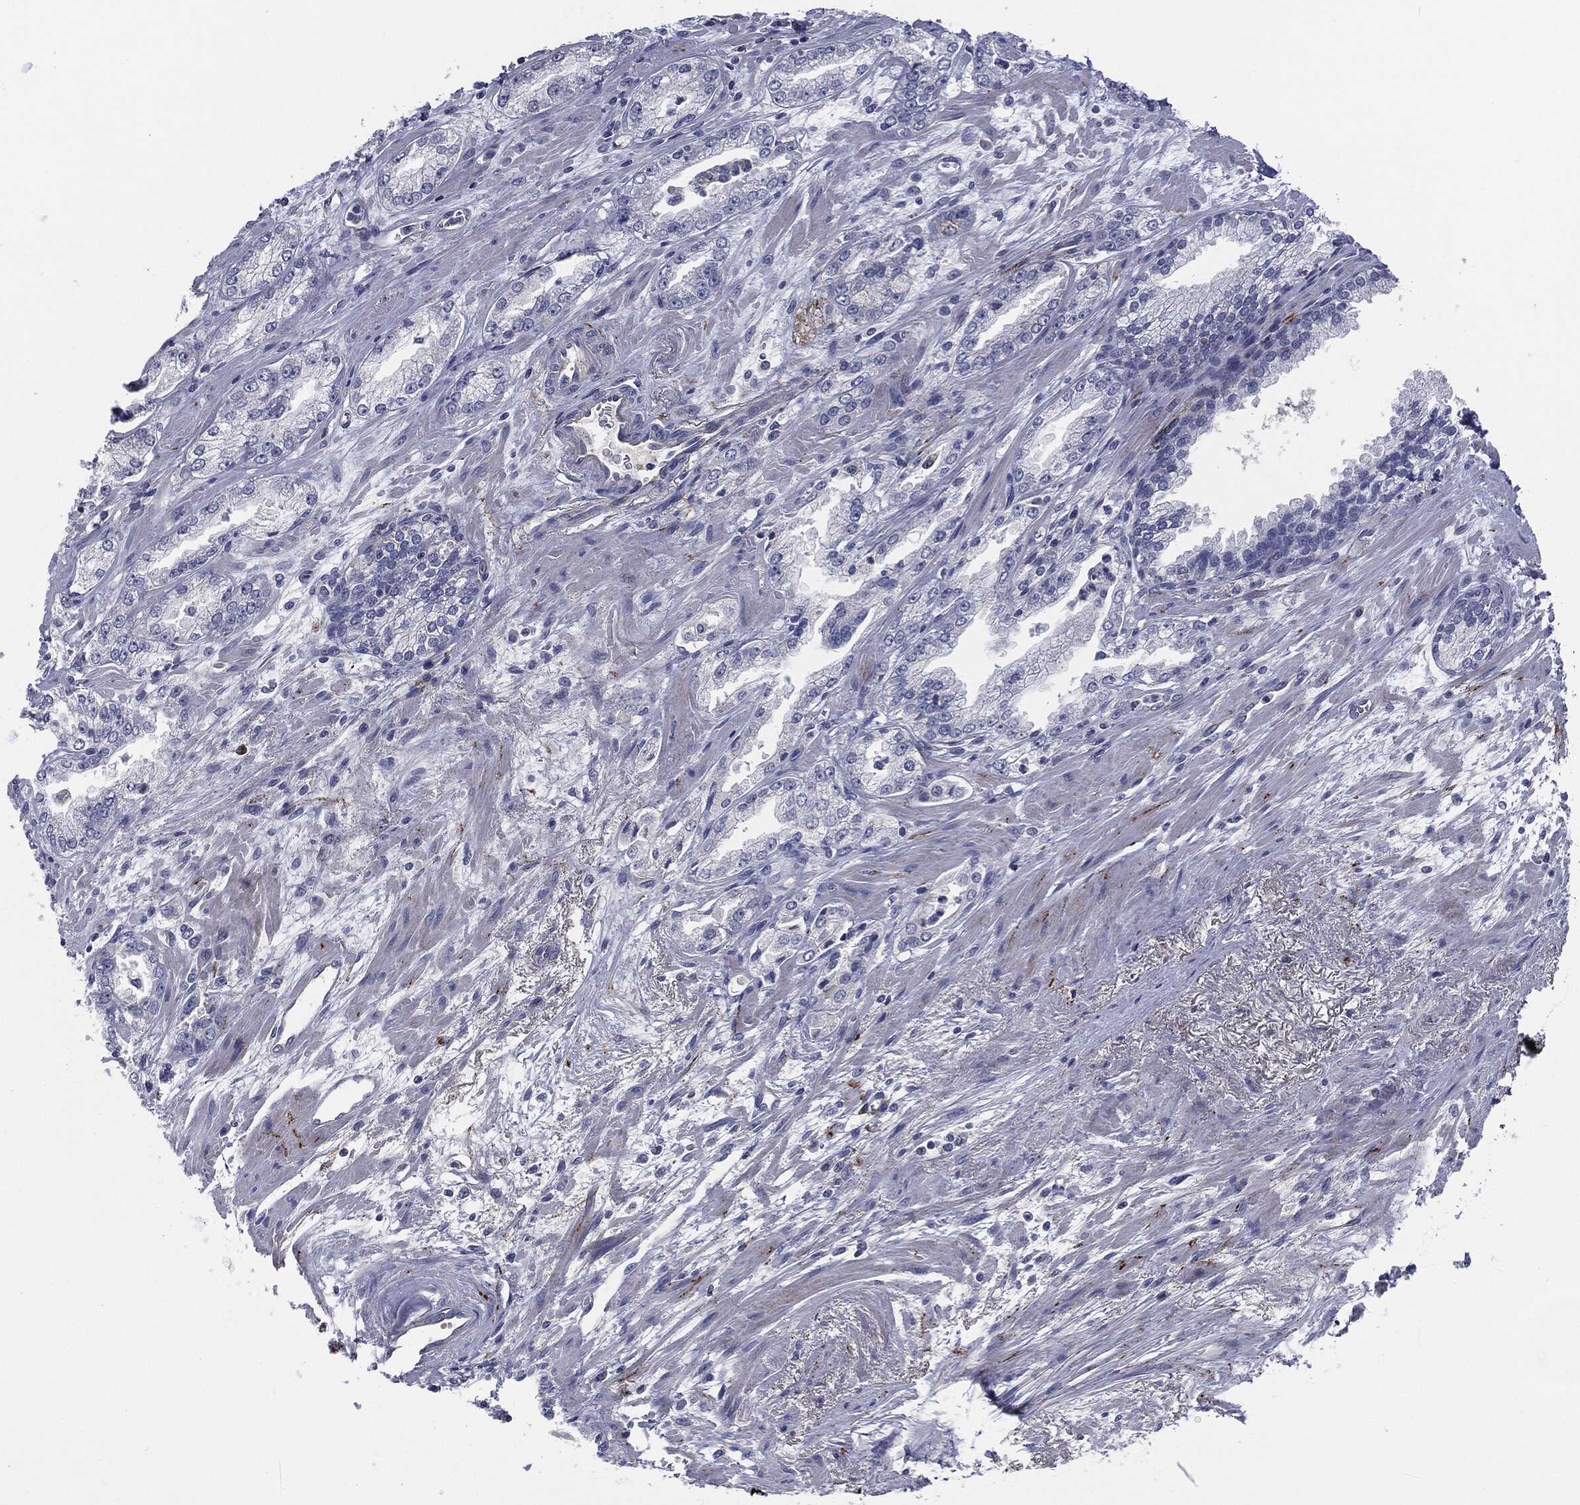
{"staining": {"intensity": "negative", "quantity": "none", "location": "none"}, "tissue": "prostate cancer", "cell_type": "Tumor cells", "image_type": "cancer", "snomed": [{"axis": "morphology", "description": "Adenocarcinoma, Medium grade"}, {"axis": "topography", "description": "Prostate"}], "caption": "A photomicrograph of human adenocarcinoma (medium-grade) (prostate) is negative for staining in tumor cells. (Brightfield microscopy of DAB (3,3'-diaminobenzidine) immunohistochemistry at high magnification).", "gene": "CD27", "patient": {"sex": "male", "age": 71}}